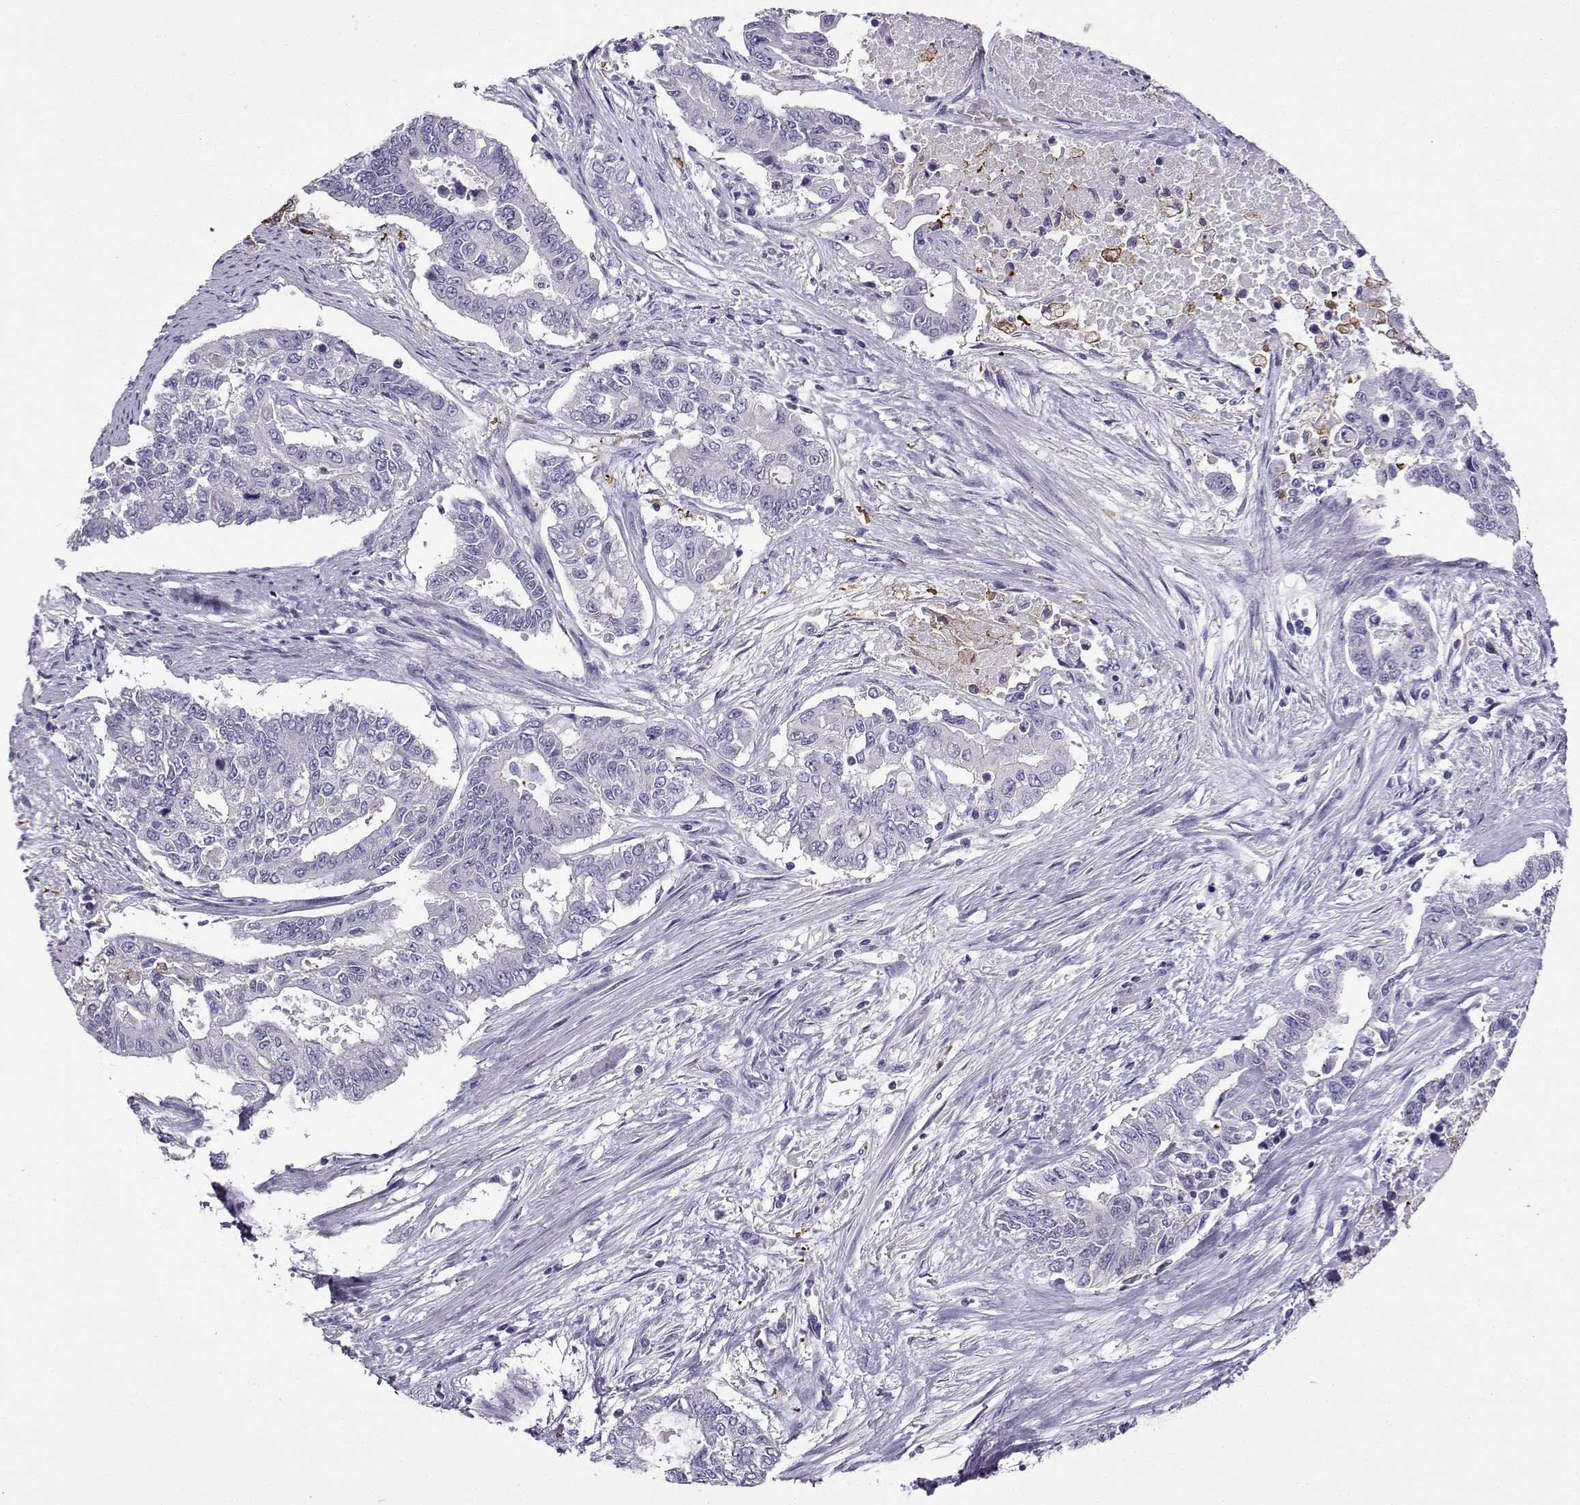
{"staining": {"intensity": "negative", "quantity": "none", "location": "none"}, "tissue": "endometrial cancer", "cell_type": "Tumor cells", "image_type": "cancer", "snomed": [{"axis": "morphology", "description": "Adenocarcinoma, NOS"}, {"axis": "topography", "description": "Uterus"}], "caption": "There is no significant positivity in tumor cells of adenocarcinoma (endometrial).", "gene": "LINGO1", "patient": {"sex": "female", "age": 59}}